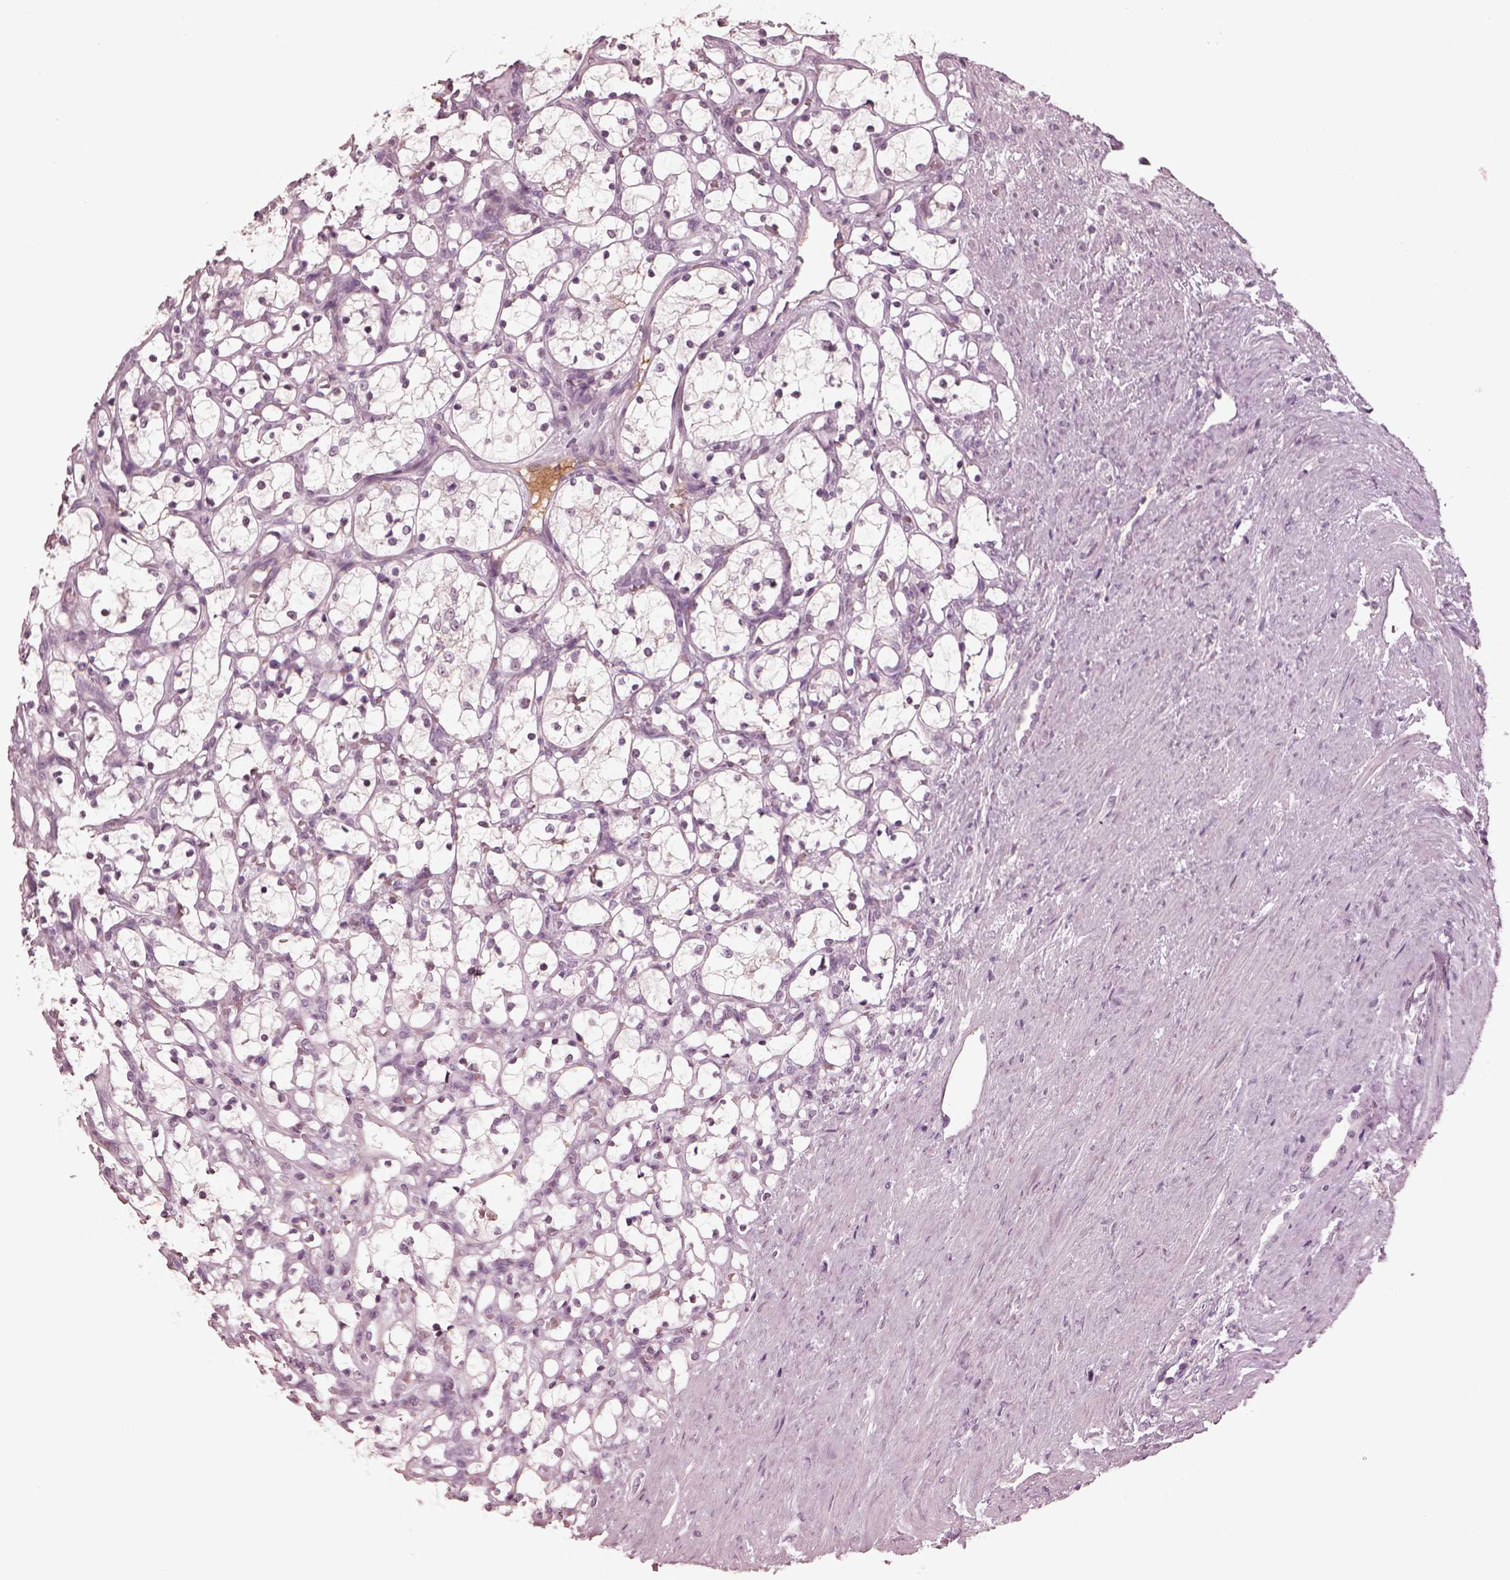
{"staining": {"intensity": "negative", "quantity": "none", "location": "none"}, "tissue": "renal cancer", "cell_type": "Tumor cells", "image_type": "cancer", "snomed": [{"axis": "morphology", "description": "Adenocarcinoma, NOS"}, {"axis": "topography", "description": "Kidney"}], "caption": "An IHC photomicrograph of renal cancer (adenocarcinoma) is shown. There is no staining in tumor cells of renal cancer (adenocarcinoma).", "gene": "KCNA2", "patient": {"sex": "female", "age": 69}}